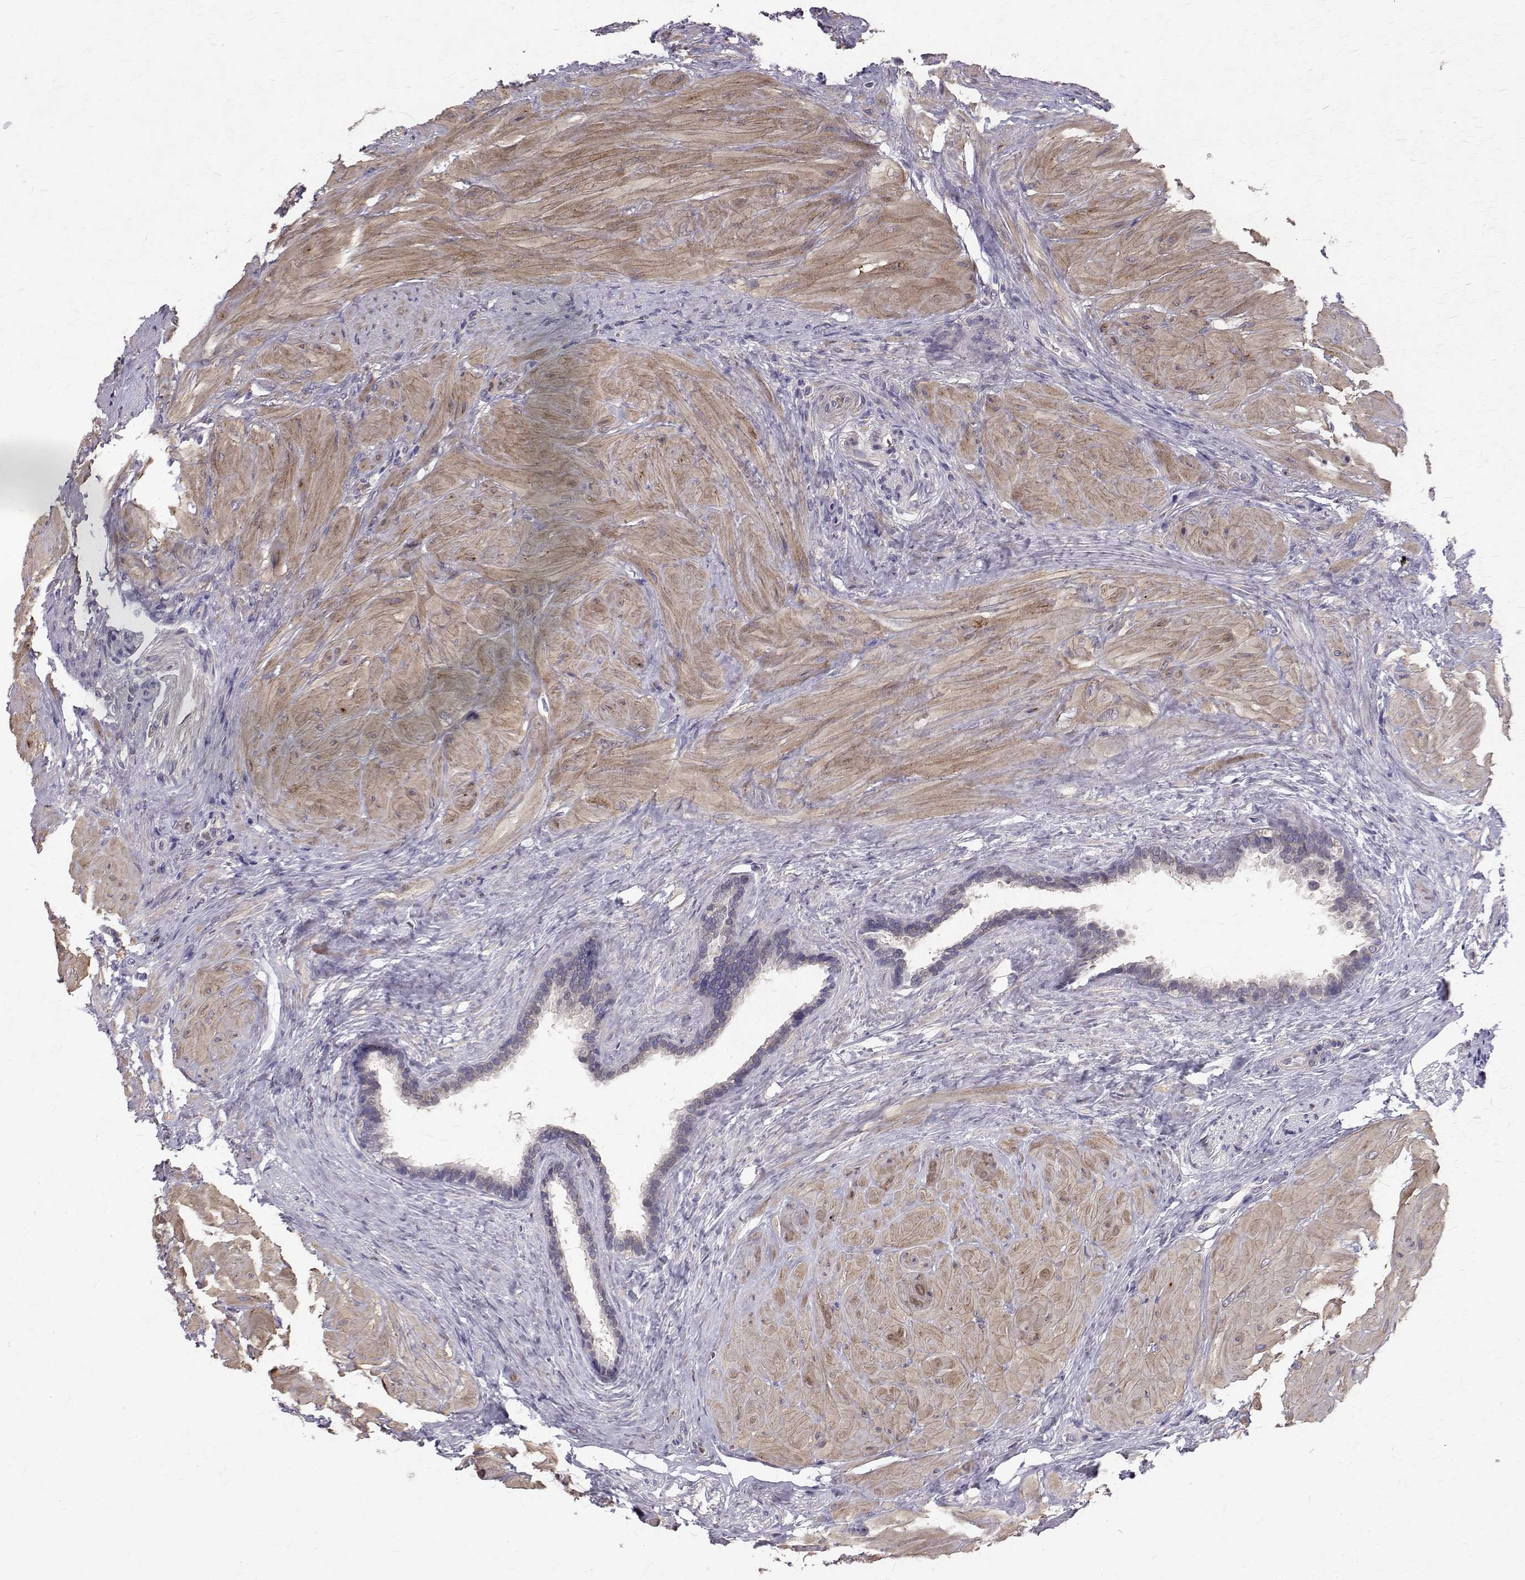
{"staining": {"intensity": "negative", "quantity": "none", "location": "none"}, "tissue": "seminal vesicle", "cell_type": "Glandular cells", "image_type": "normal", "snomed": [{"axis": "morphology", "description": "Normal tissue, NOS"}, {"axis": "topography", "description": "Seminal veicle"}], "caption": "The image shows no staining of glandular cells in benign seminal vesicle. (DAB (3,3'-diaminobenzidine) IHC, high magnification).", "gene": "CCDC89", "patient": {"sex": "male", "age": 57}}